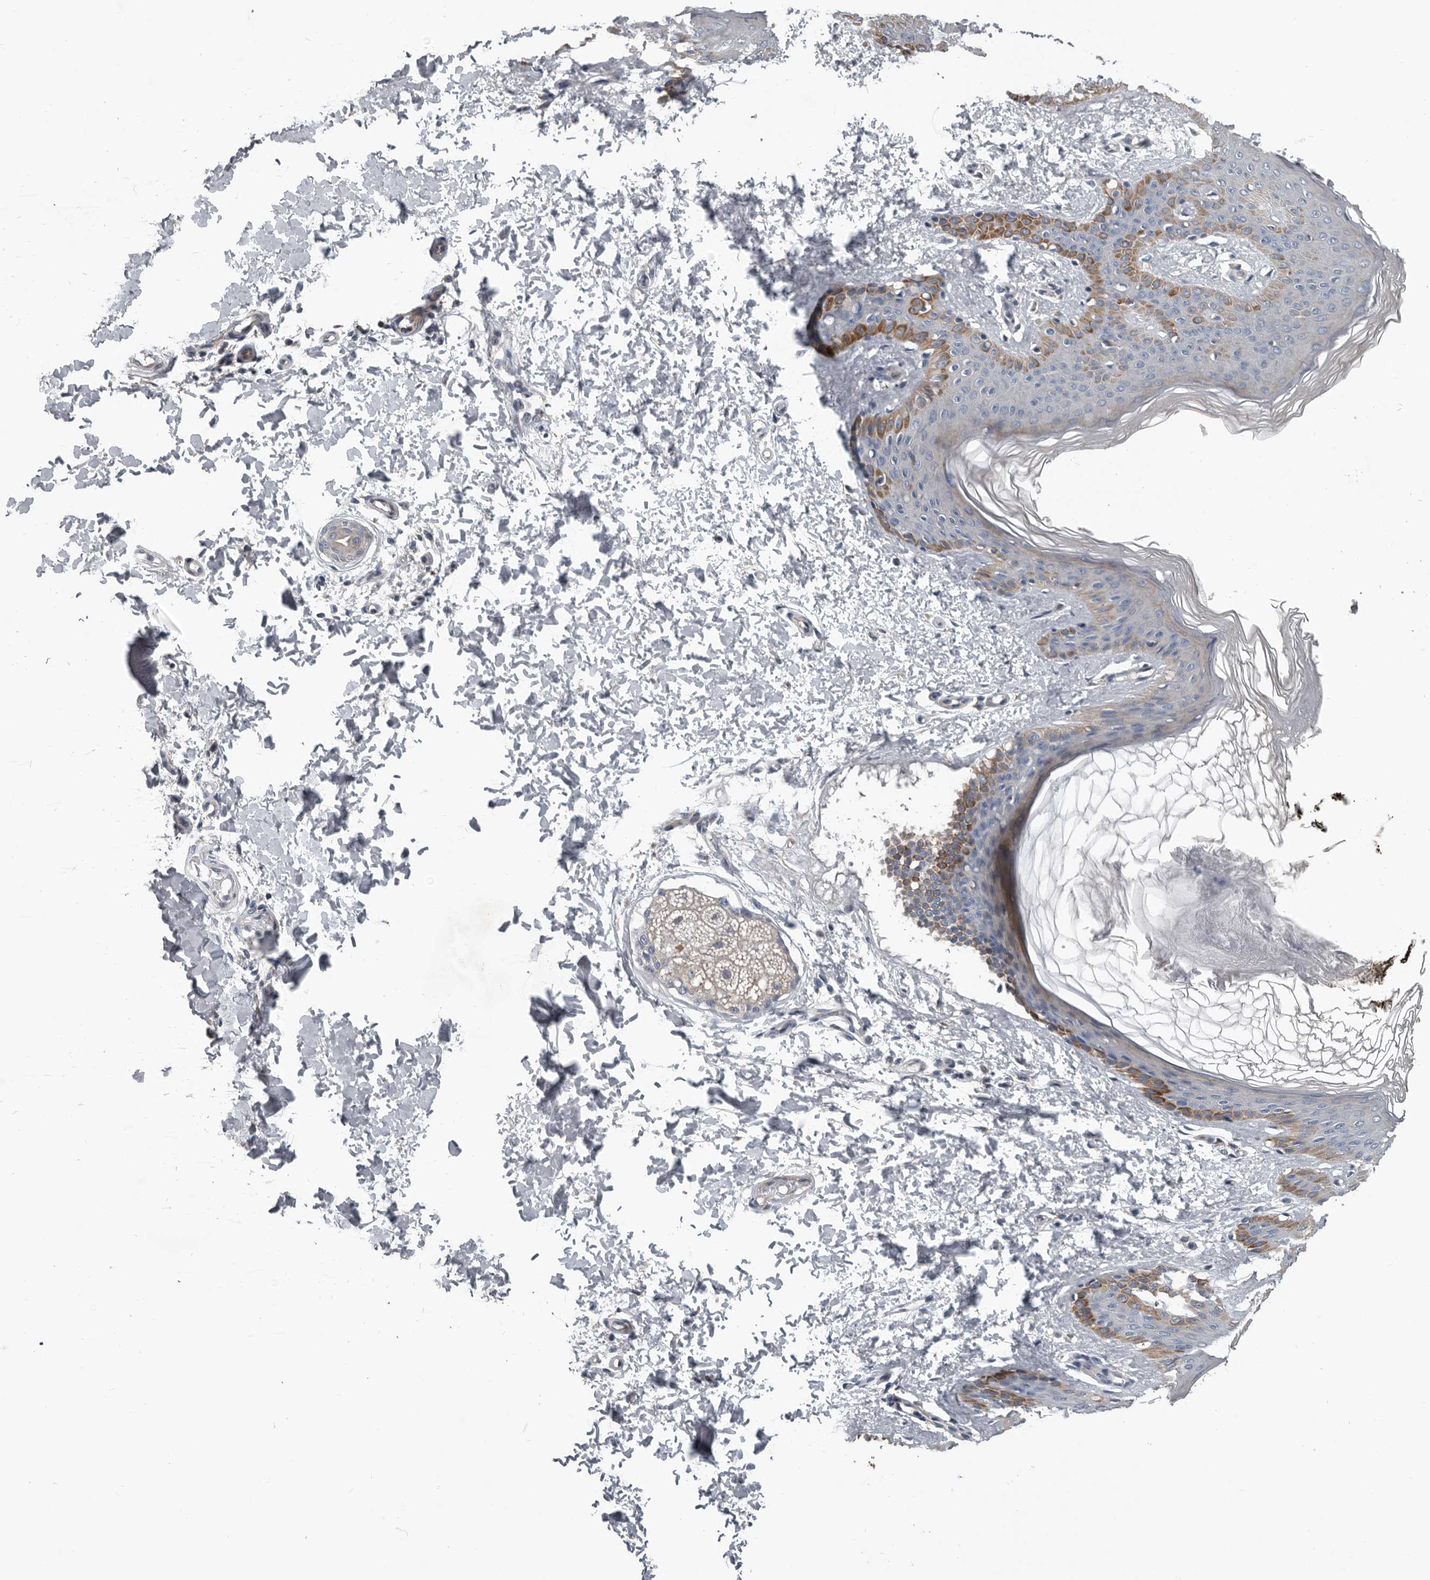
{"staining": {"intensity": "negative", "quantity": "none", "location": "none"}, "tissue": "skin", "cell_type": "Fibroblasts", "image_type": "normal", "snomed": [{"axis": "morphology", "description": "Normal tissue, NOS"}, {"axis": "morphology", "description": "Neoplasm, benign, NOS"}, {"axis": "topography", "description": "Skin"}, {"axis": "topography", "description": "Soft tissue"}], "caption": "High magnification brightfield microscopy of normal skin stained with DAB (3,3'-diaminobenzidine) (brown) and counterstained with hematoxylin (blue): fibroblasts show no significant positivity.", "gene": "DPY19L4", "patient": {"sex": "male", "age": 26}}